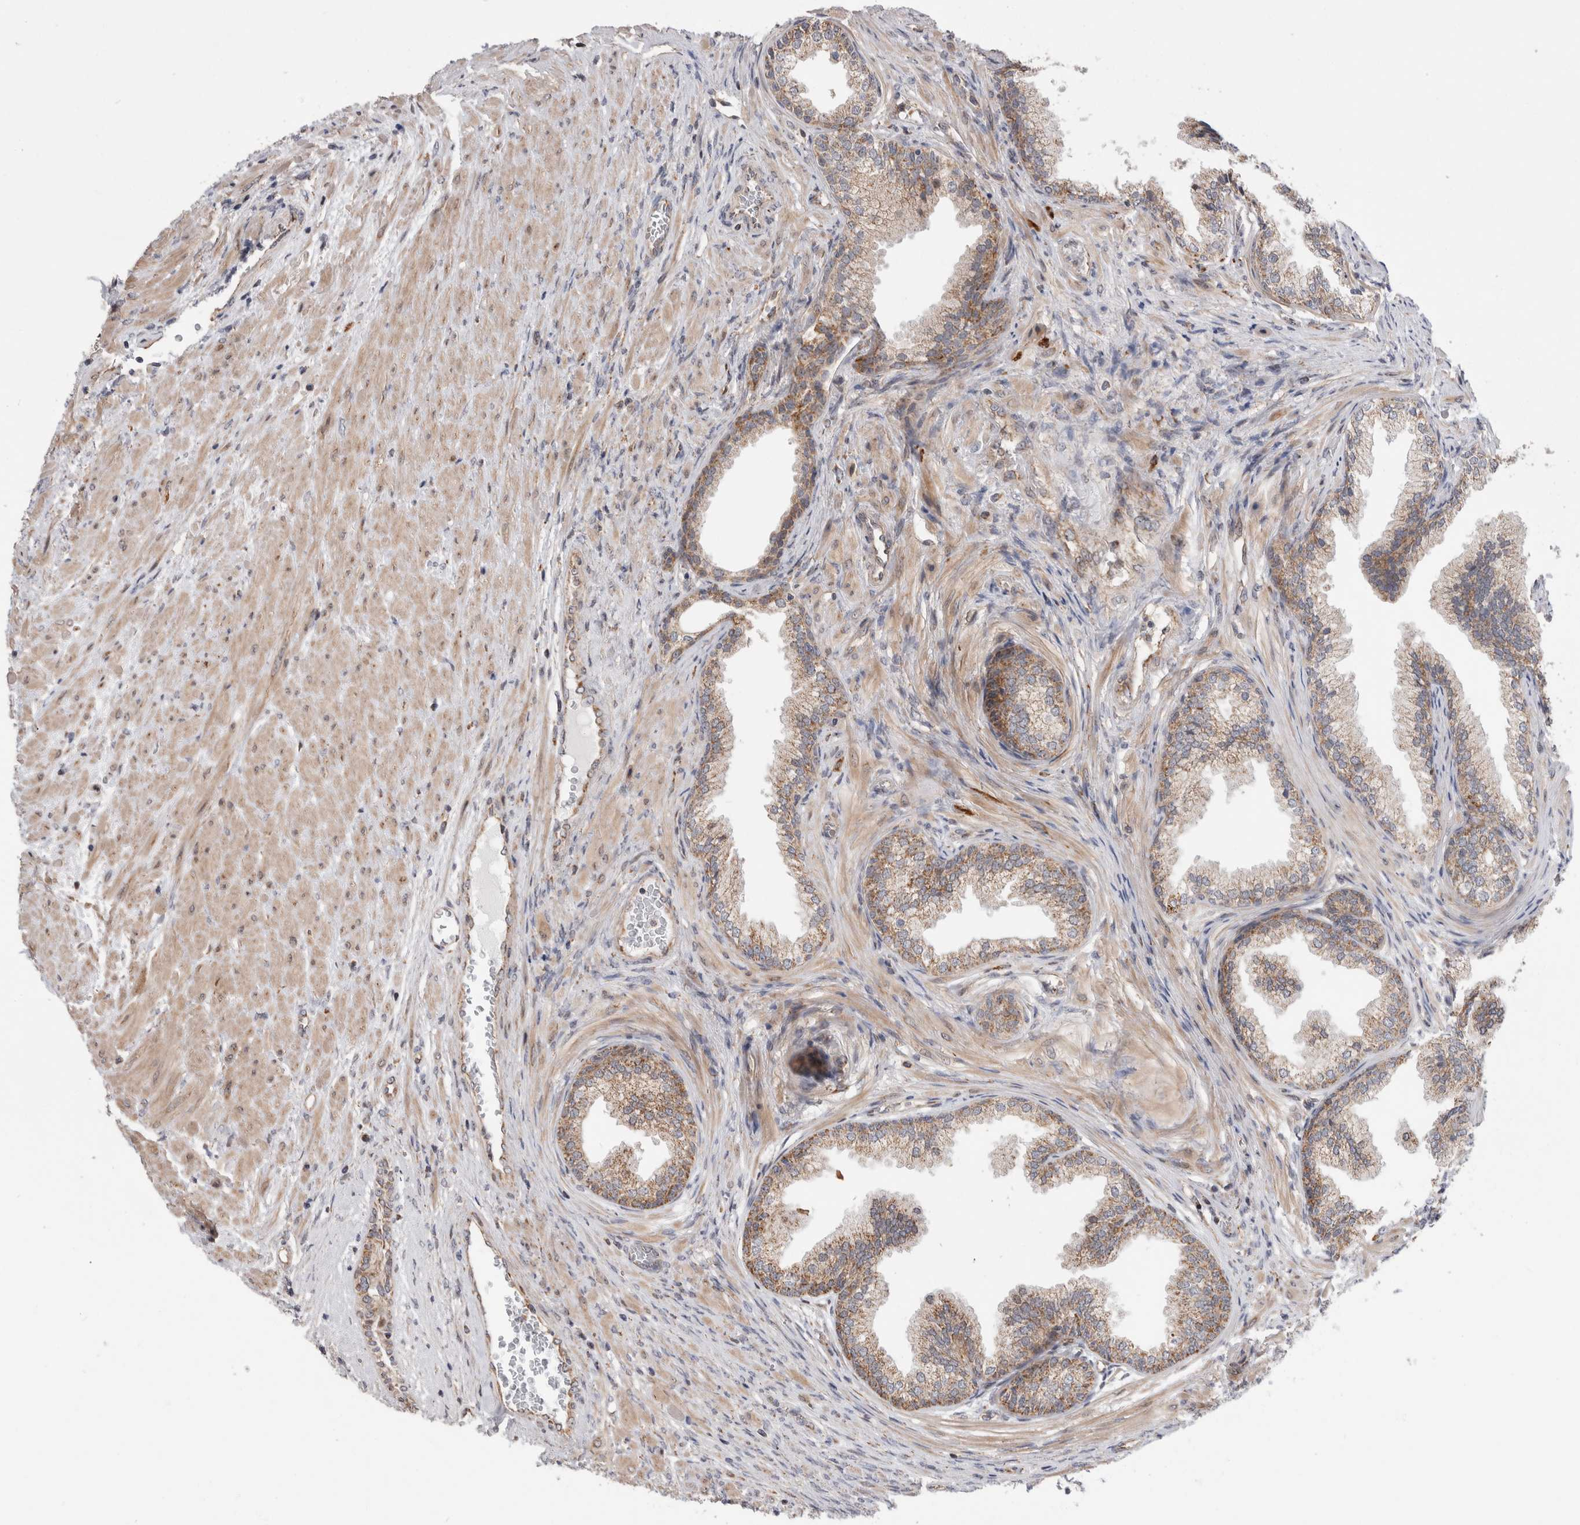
{"staining": {"intensity": "moderate", "quantity": "25%-75%", "location": "cytoplasmic/membranous"}, "tissue": "prostate", "cell_type": "Glandular cells", "image_type": "normal", "snomed": [{"axis": "morphology", "description": "Normal tissue, NOS"}, {"axis": "topography", "description": "Prostate"}], "caption": "IHC (DAB (3,3'-diaminobenzidine)) staining of benign prostate exhibits moderate cytoplasmic/membranous protein positivity in about 25%-75% of glandular cells.", "gene": "MRPL37", "patient": {"sex": "male", "age": 76}}